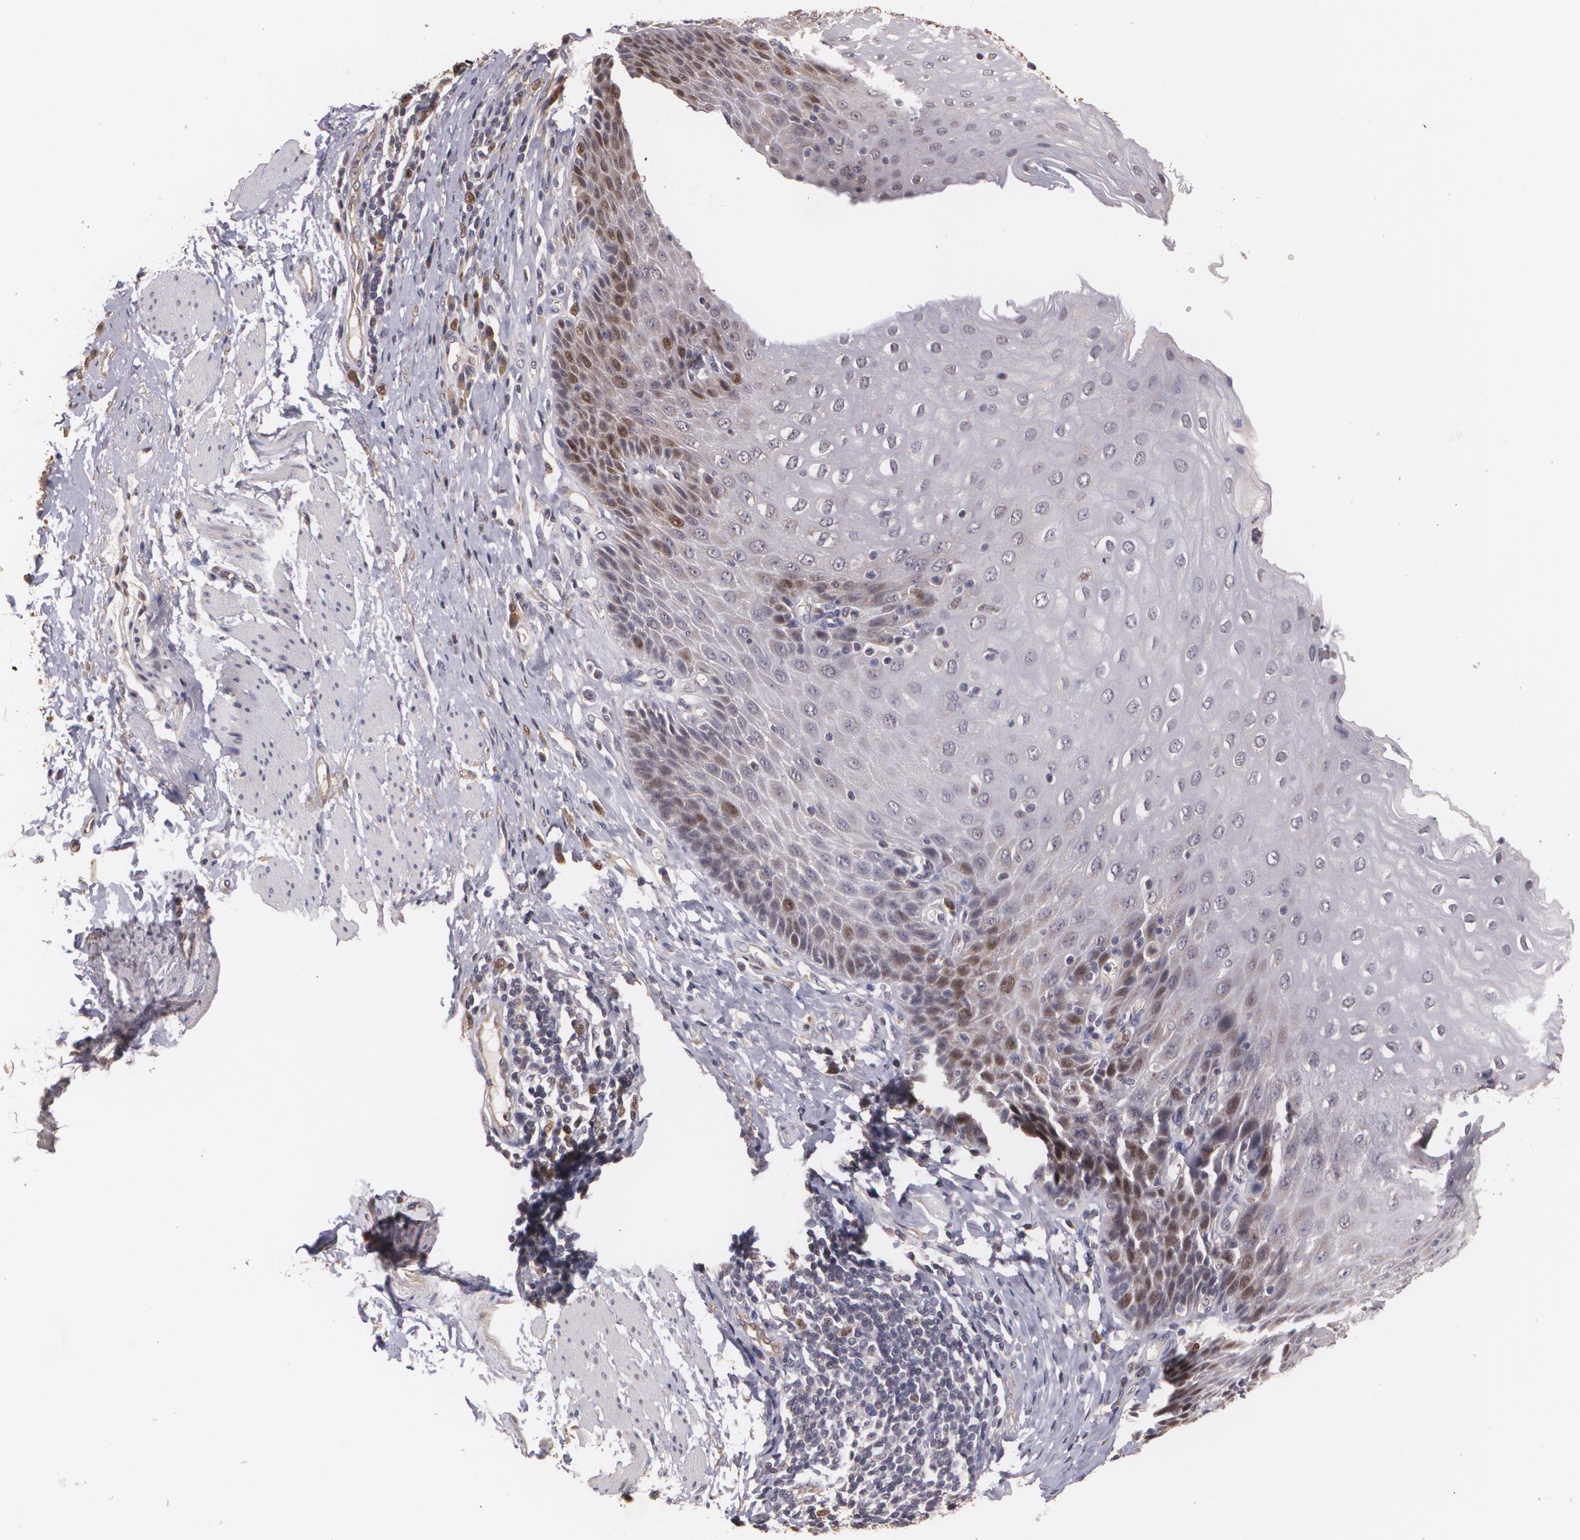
{"staining": {"intensity": "weak", "quantity": "<25%", "location": "cytoplasmic/membranous,nuclear"}, "tissue": "esophagus", "cell_type": "Squamous epithelial cells", "image_type": "normal", "snomed": [{"axis": "morphology", "description": "Normal tissue, NOS"}, {"axis": "topography", "description": "Esophagus"}], "caption": "IHC of benign esophagus exhibits no expression in squamous epithelial cells.", "gene": "BRCA1", "patient": {"sex": "female", "age": 61}}